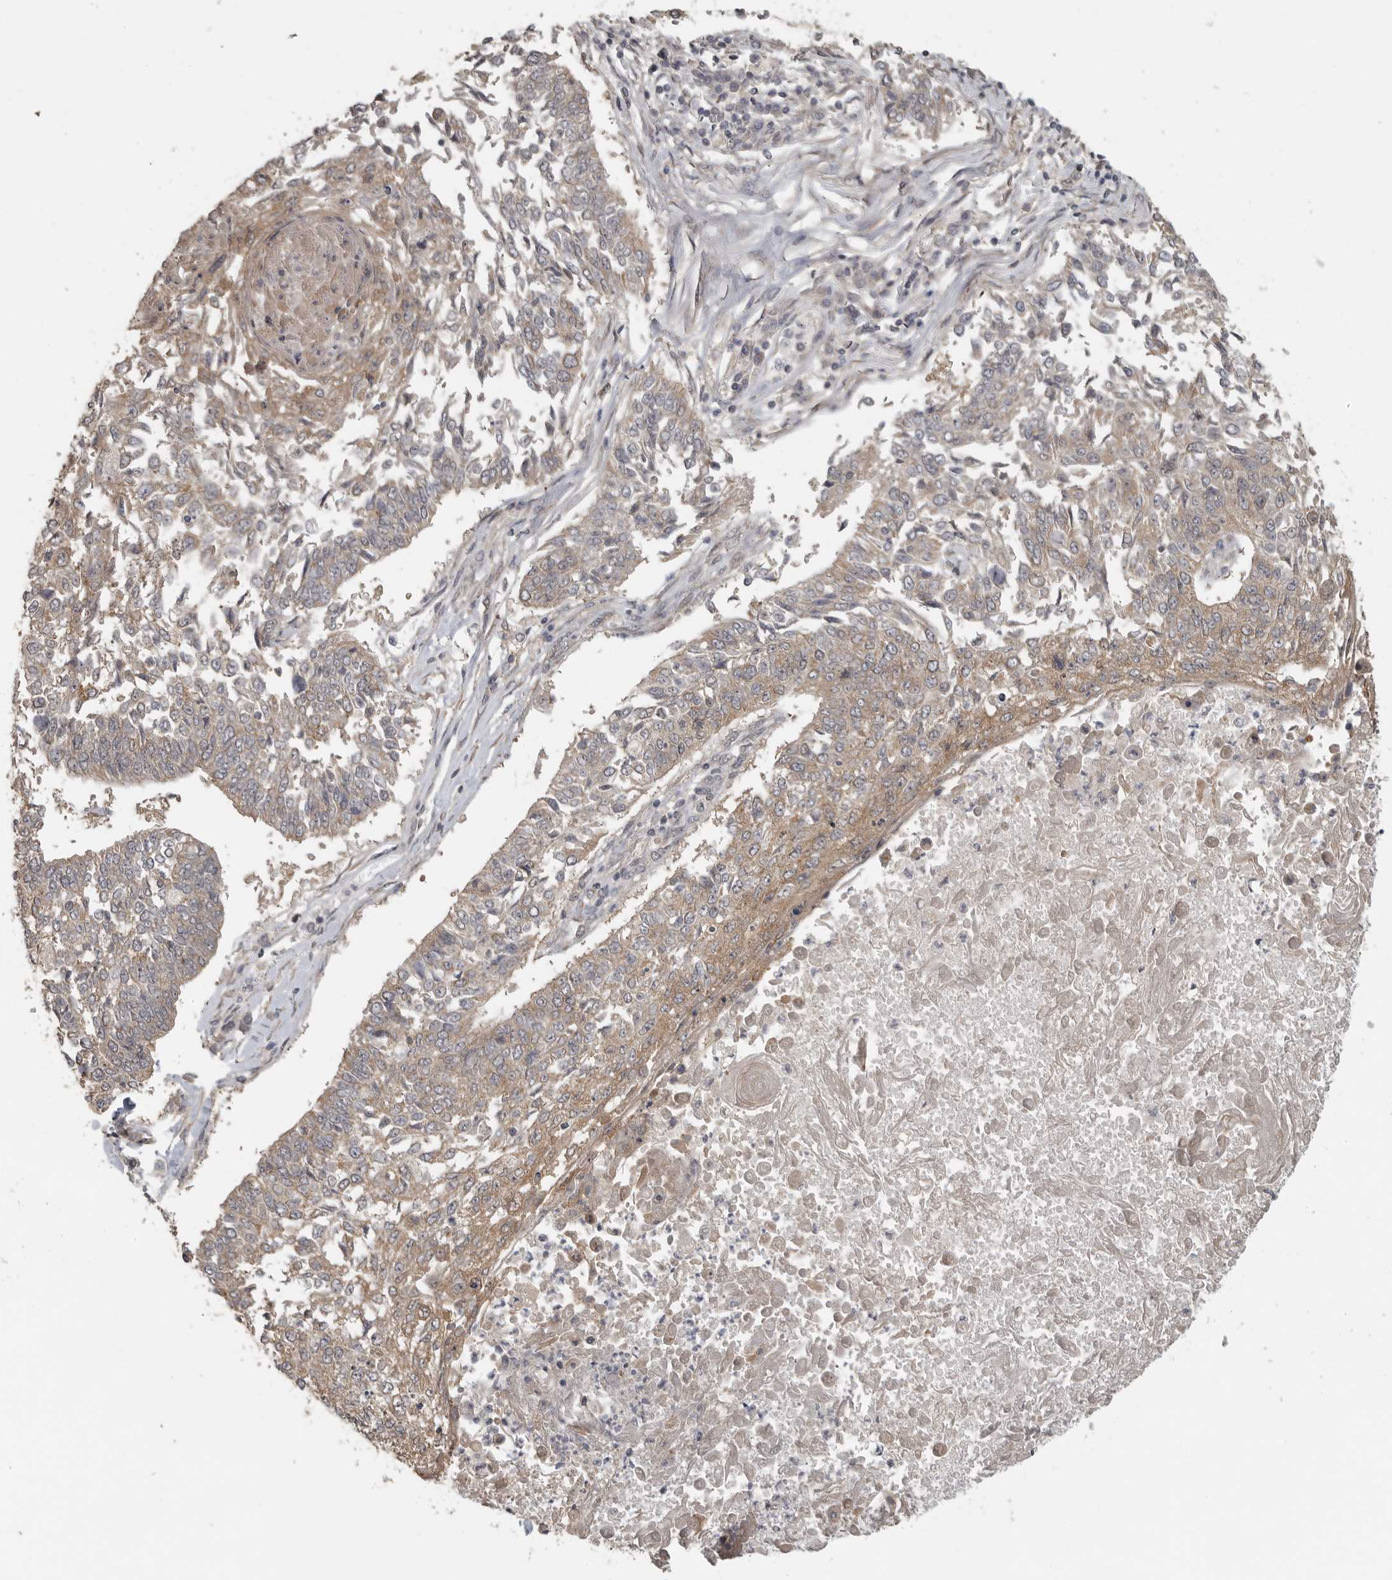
{"staining": {"intensity": "weak", "quantity": ">75%", "location": "cytoplasmic/membranous"}, "tissue": "lung cancer", "cell_type": "Tumor cells", "image_type": "cancer", "snomed": [{"axis": "morphology", "description": "Normal tissue, NOS"}, {"axis": "morphology", "description": "Squamous cell carcinoma, NOS"}, {"axis": "topography", "description": "Cartilage tissue"}, {"axis": "topography", "description": "Bronchus"}, {"axis": "topography", "description": "Lung"}, {"axis": "topography", "description": "Peripheral nerve tissue"}], "caption": "A brown stain shows weak cytoplasmic/membranous expression of a protein in squamous cell carcinoma (lung) tumor cells.", "gene": "LLGL1", "patient": {"sex": "female", "age": 49}}